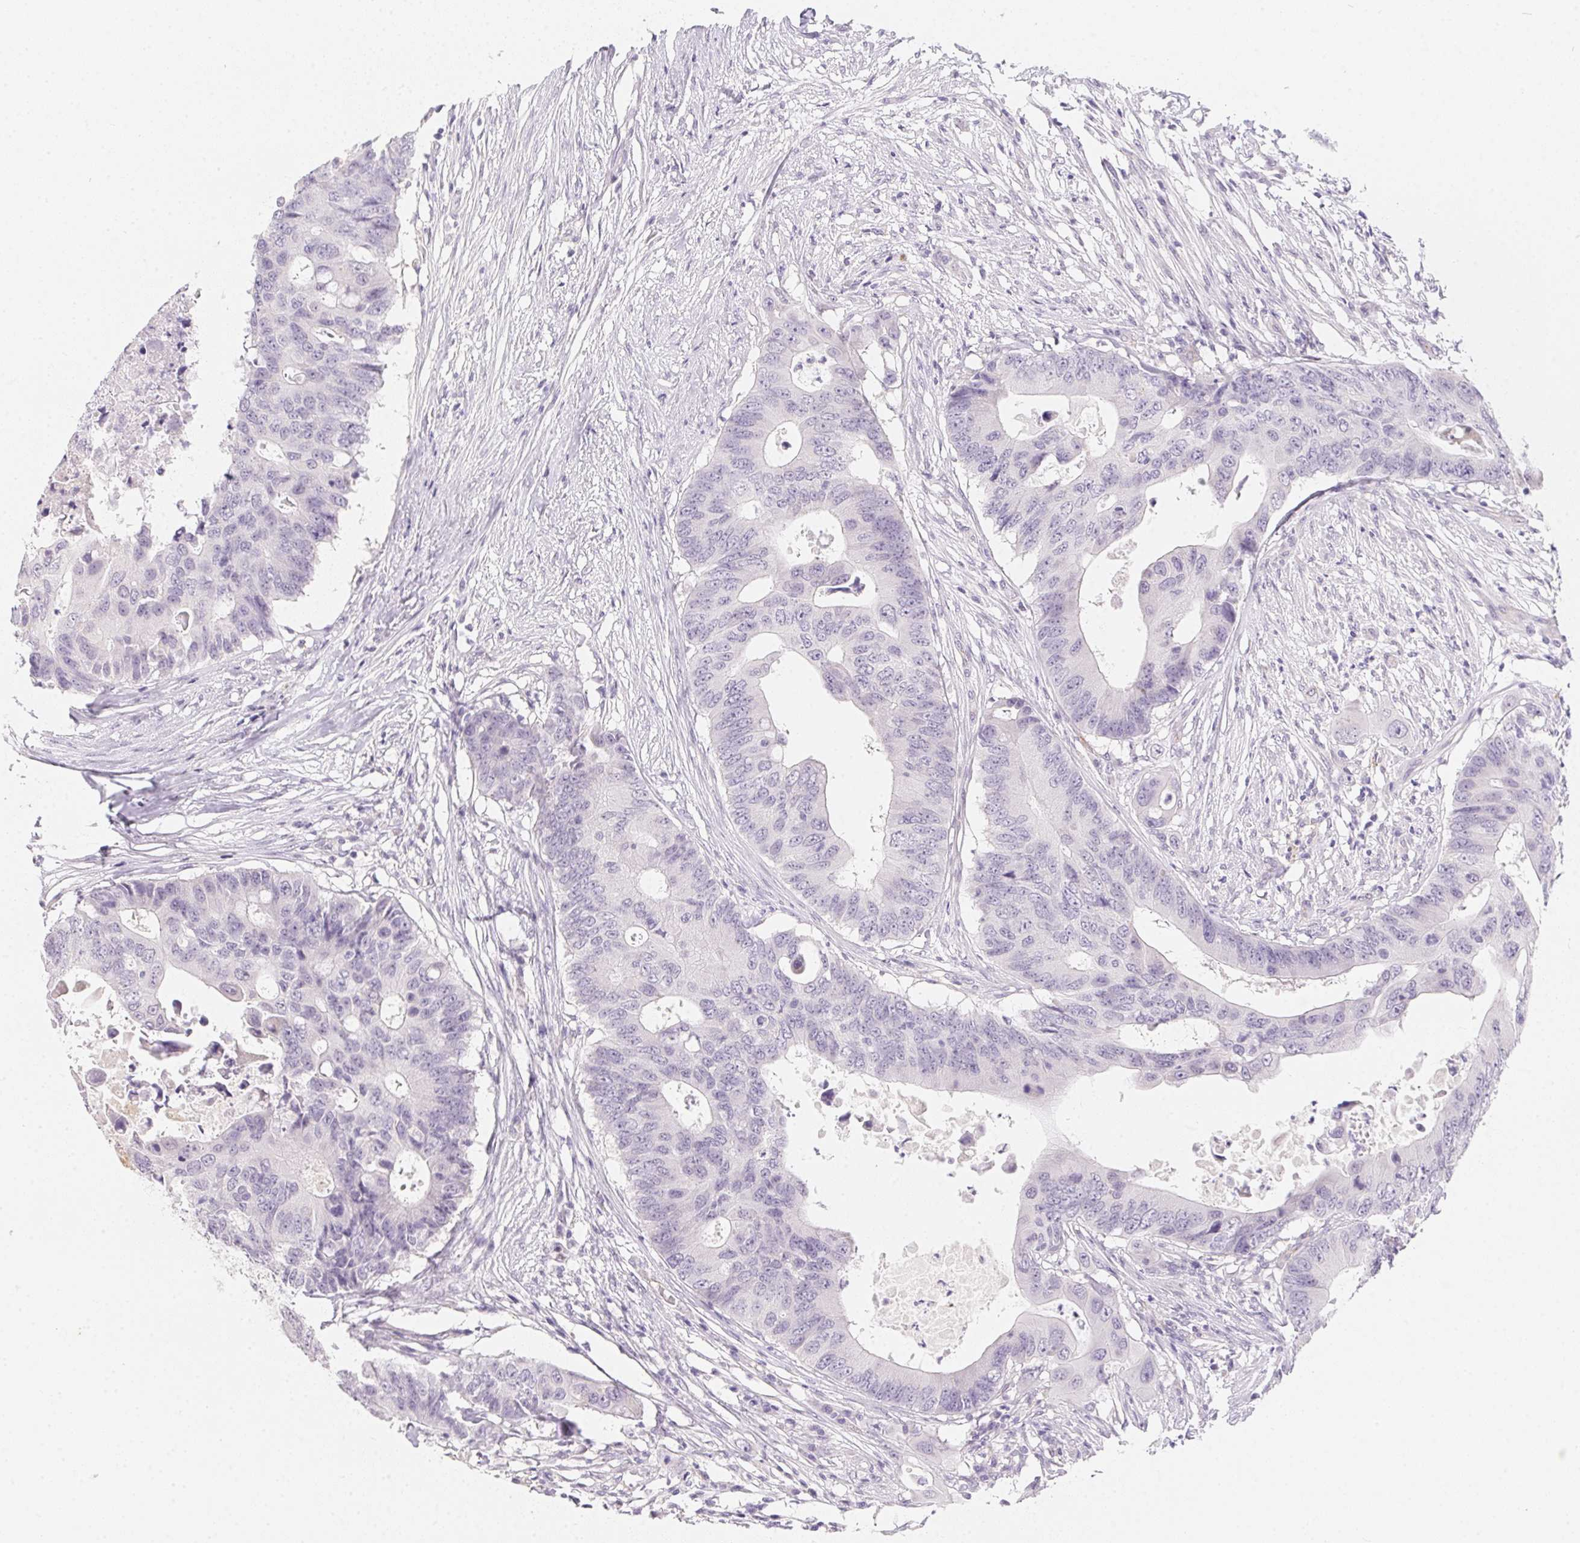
{"staining": {"intensity": "negative", "quantity": "none", "location": "none"}, "tissue": "colorectal cancer", "cell_type": "Tumor cells", "image_type": "cancer", "snomed": [{"axis": "morphology", "description": "Adenocarcinoma, NOS"}, {"axis": "topography", "description": "Colon"}], "caption": "Immunohistochemistry micrograph of neoplastic tissue: colorectal adenocarcinoma stained with DAB reveals no significant protein expression in tumor cells.", "gene": "MORC1", "patient": {"sex": "male", "age": 71}}